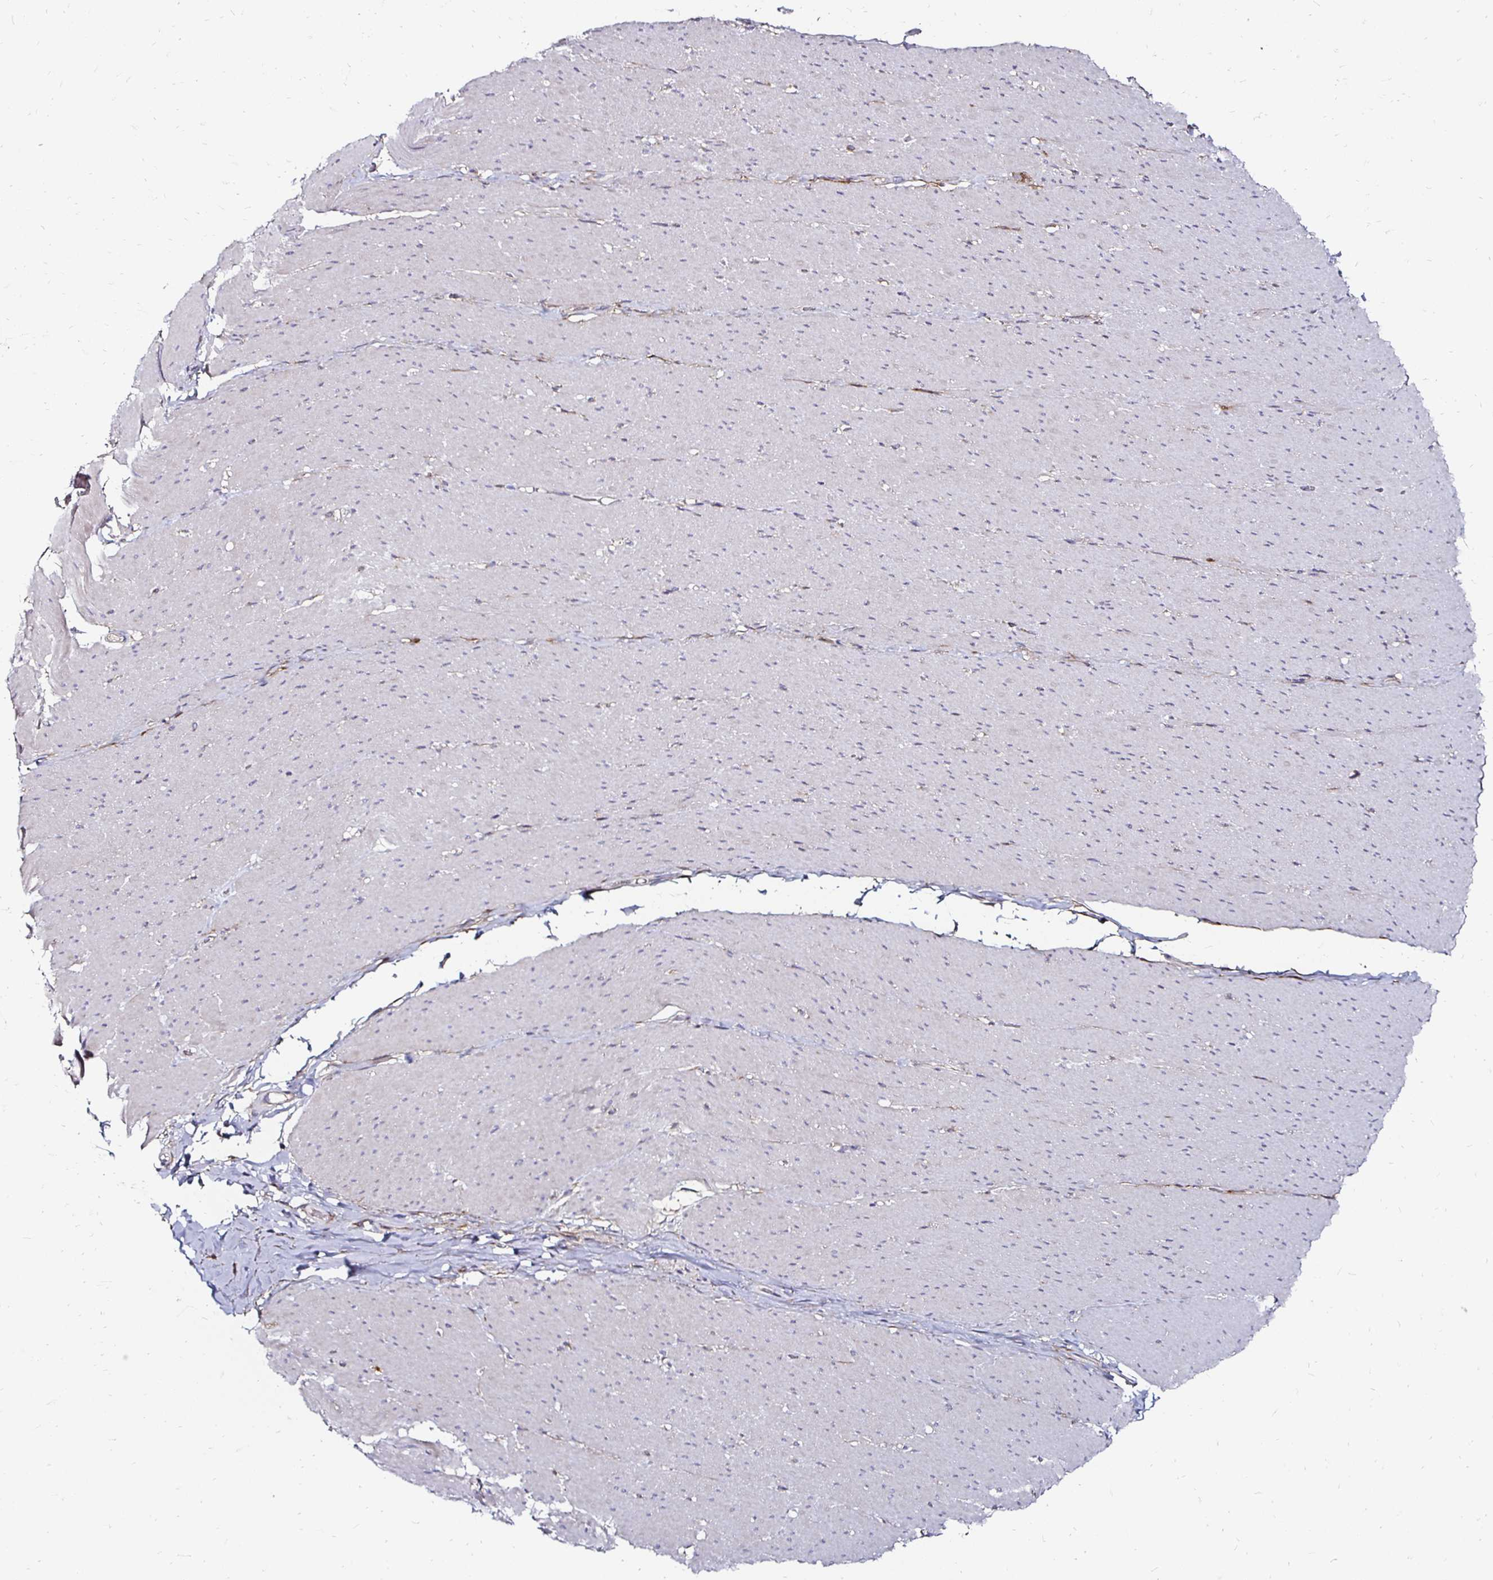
{"staining": {"intensity": "negative", "quantity": "none", "location": "none"}, "tissue": "smooth muscle", "cell_type": "Smooth muscle cells", "image_type": "normal", "snomed": [{"axis": "morphology", "description": "Normal tissue, NOS"}, {"axis": "topography", "description": "Smooth muscle"}, {"axis": "topography", "description": "Rectum"}], "caption": "The photomicrograph reveals no staining of smooth muscle cells in unremarkable smooth muscle. (IHC, brightfield microscopy, high magnification).", "gene": "NCSTN", "patient": {"sex": "male", "age": 53}}